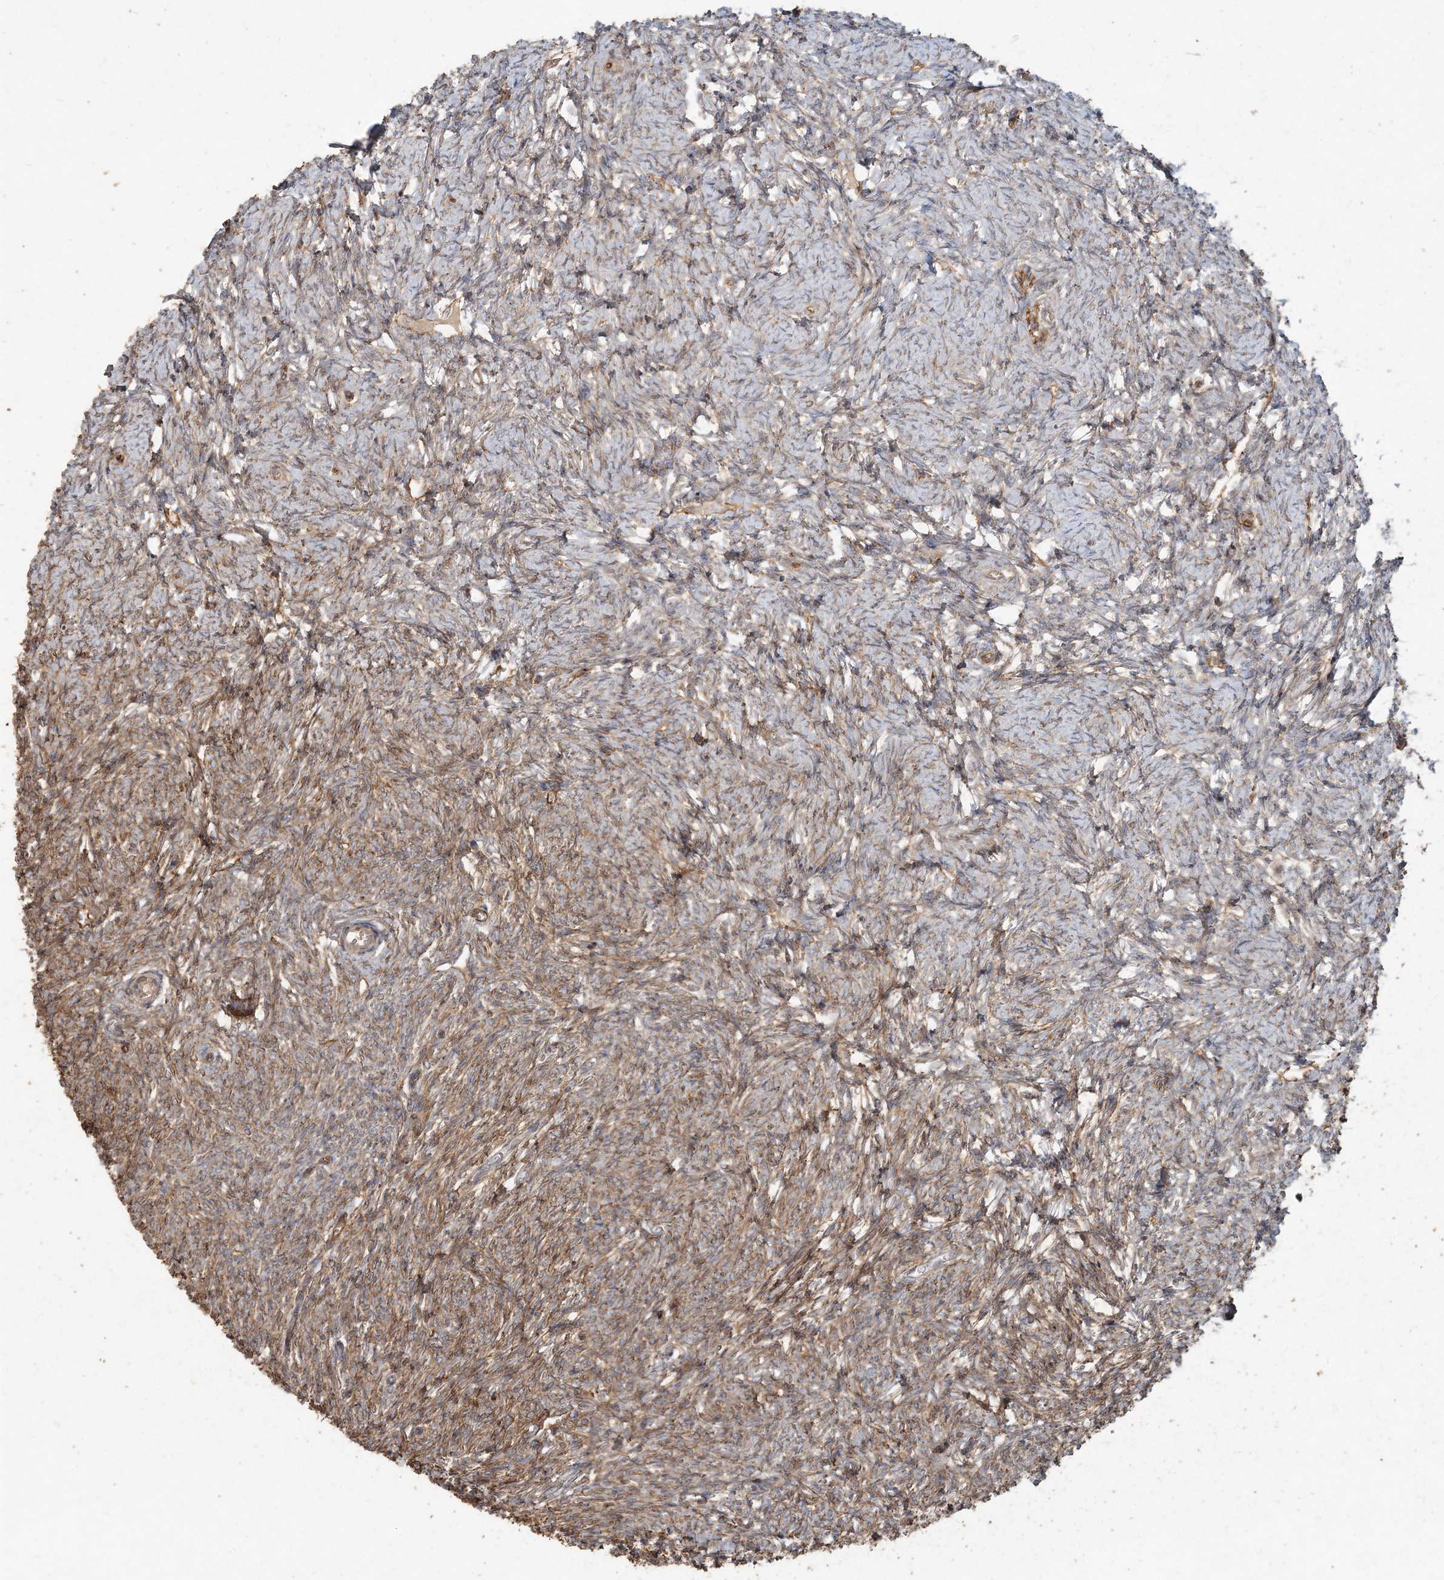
{"staining": {"intensity": "strong", "quantity": ">75%", "location": "cytoplasmic/membranous"}, "tissue": "ovary", "cell_type": "Follicle cells", "image_type": "normal", "snomed": [{"axis": "morphology", "description": "Normal tissue, NOS"}, {"axis": "morphology", "description": "Cyst, NOS"}, {"axis": "topography", "description": "Ovary"}], "caption": "Ovary stained with immunohistochemistry (IHC) shows strong cytoplasmic/membranous staining in approximately >75% of follicle cells. (DAB (3,3'-diaminobenzidine) IHC, brown staining for protein, blue staining for nuclei).", "gene": "RNF145", "patient": {"sex": "female", "age": 33}}